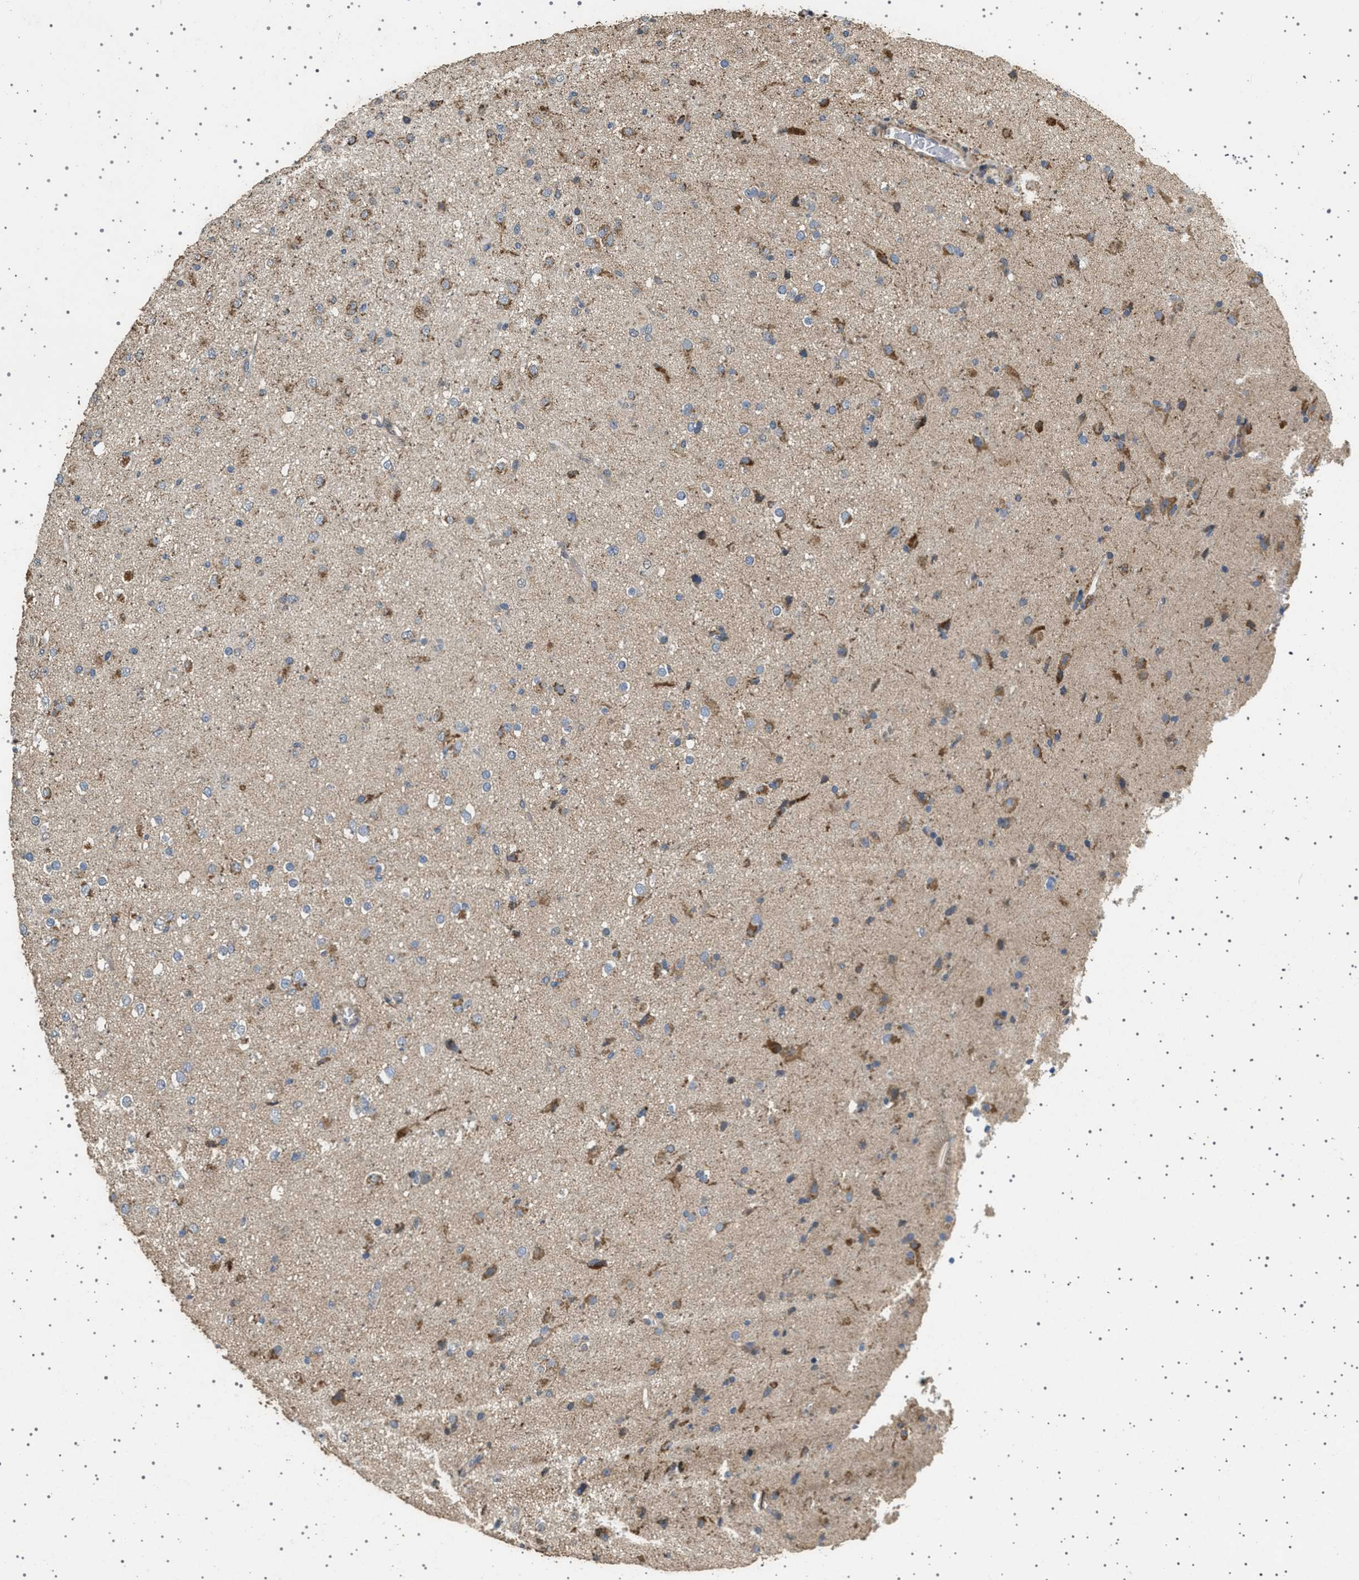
{"staining": {"intensity": "moderate", "quantity": ">75%", "location": "cytoplasmic/membranous"}, "tissue": "glioma", "cell_type": "Tumor cells", "image_type": "cancer", "snomed": [{"axis": "morphology", "description": "Glioma, malignant, Low grade"}, {"axis": "topography", "description": "Brain"}], "caption": "Immunohistochemical staining of human malignant glioma (low-grade) demonstrates moderate cytoplasmic/membranous protein expression in approximately >75% of tumor cells.", "gene": "KCNA4", "patient": {"sex": "male", "age": 65}}